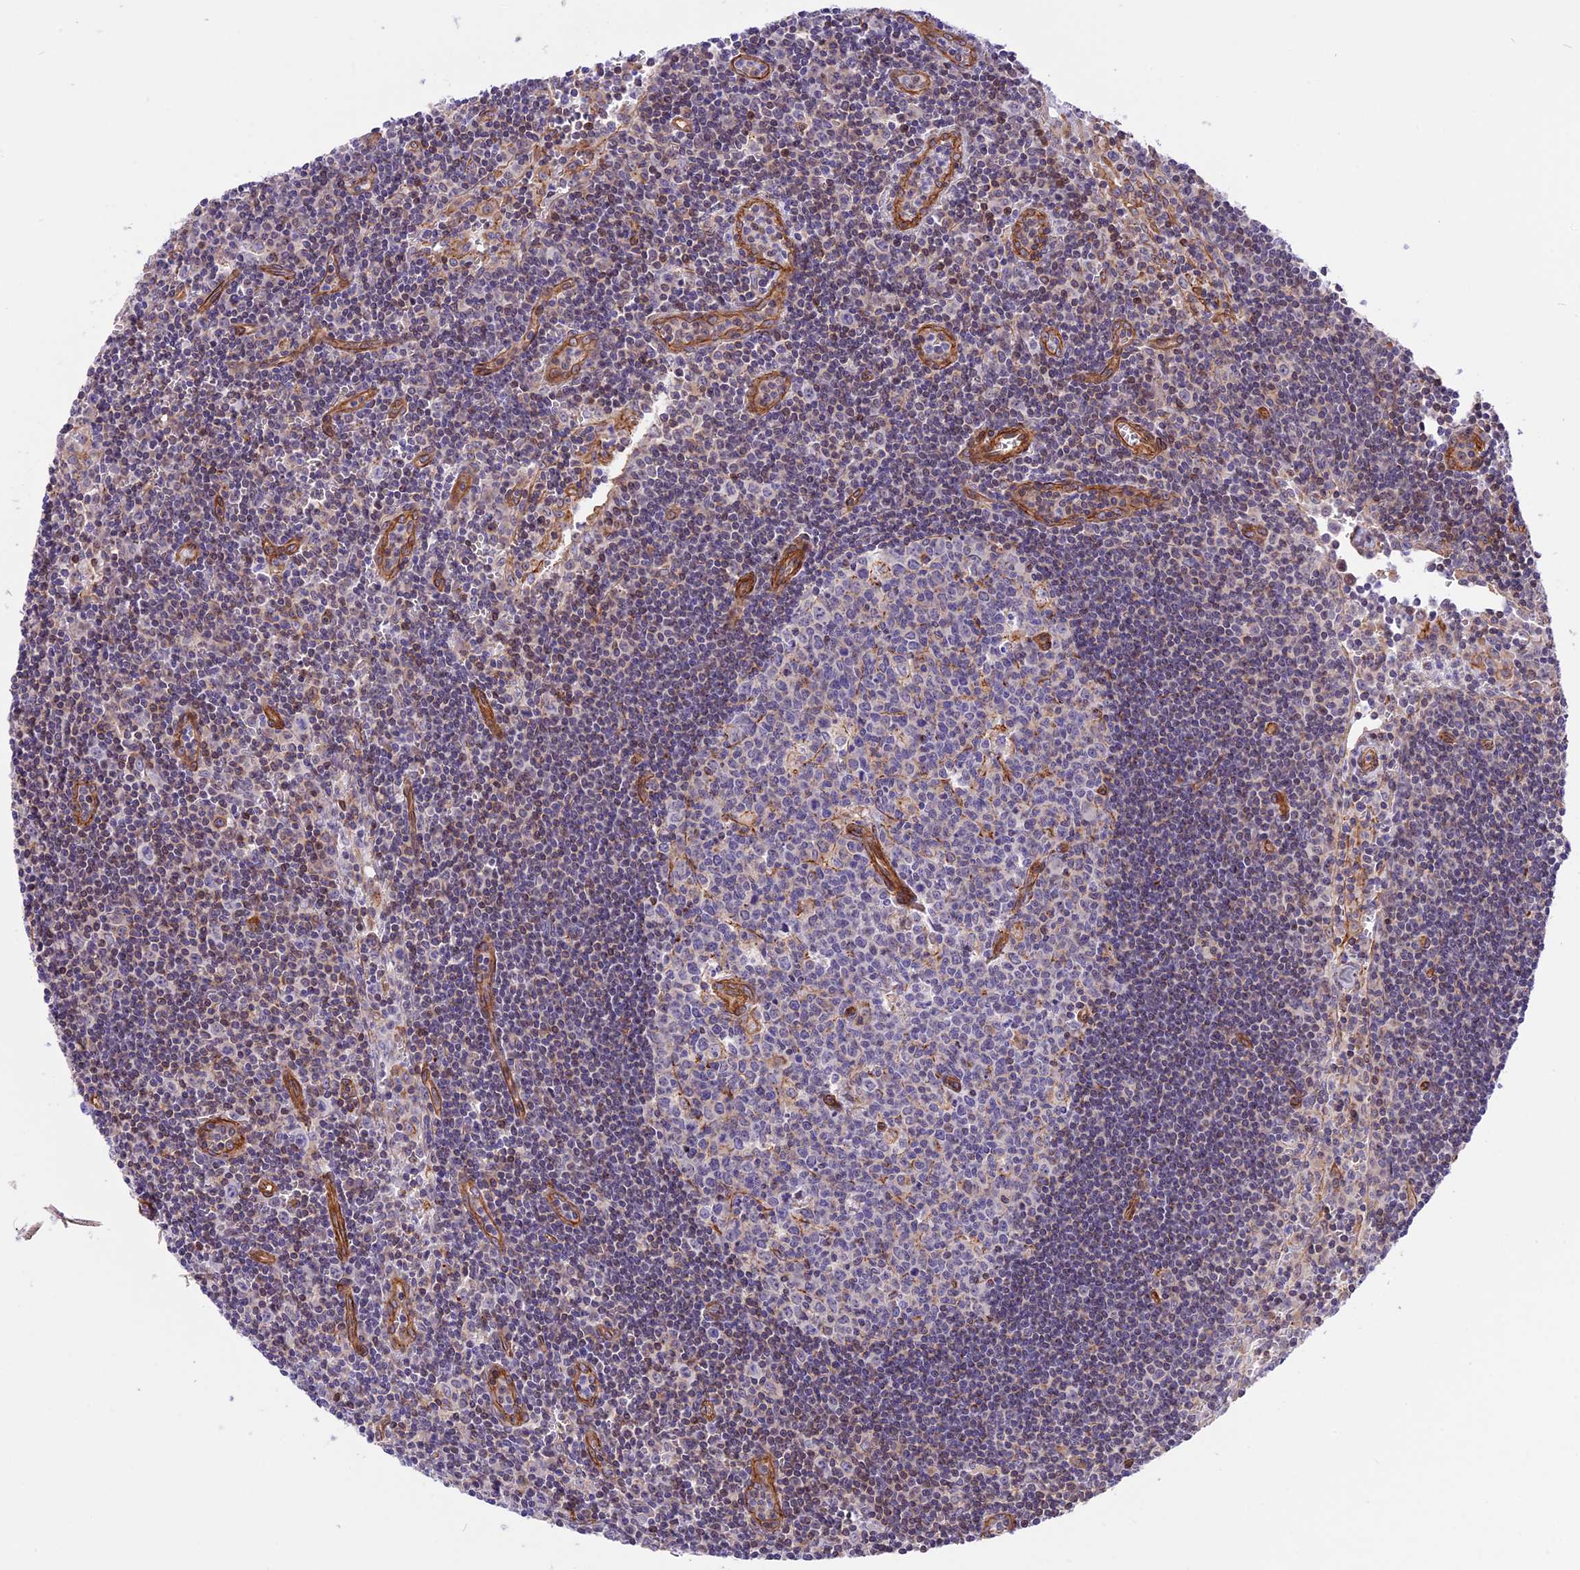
{"staining": {"intensity": "negative", "quantity": "none", "location": "none"}, "tissue": "lymph node", "cell_type": "Germinal center cells", "image_type": "normal", "snomed": [{"axis": "morphology", "description": "Normal tissue, NOS"}, {"axis": "topography", "description": "Lymph node"}], "caption": "There is no significant expression in germinal center cells of lymph node. The staining was performed using DAB to visualize the protein expression in brown, while the nuclei were stained in blue with hematoxylin (Magnification: 20x).", "gene": "R3HDM4", "patient": {"sex": "female", "age": 32}}